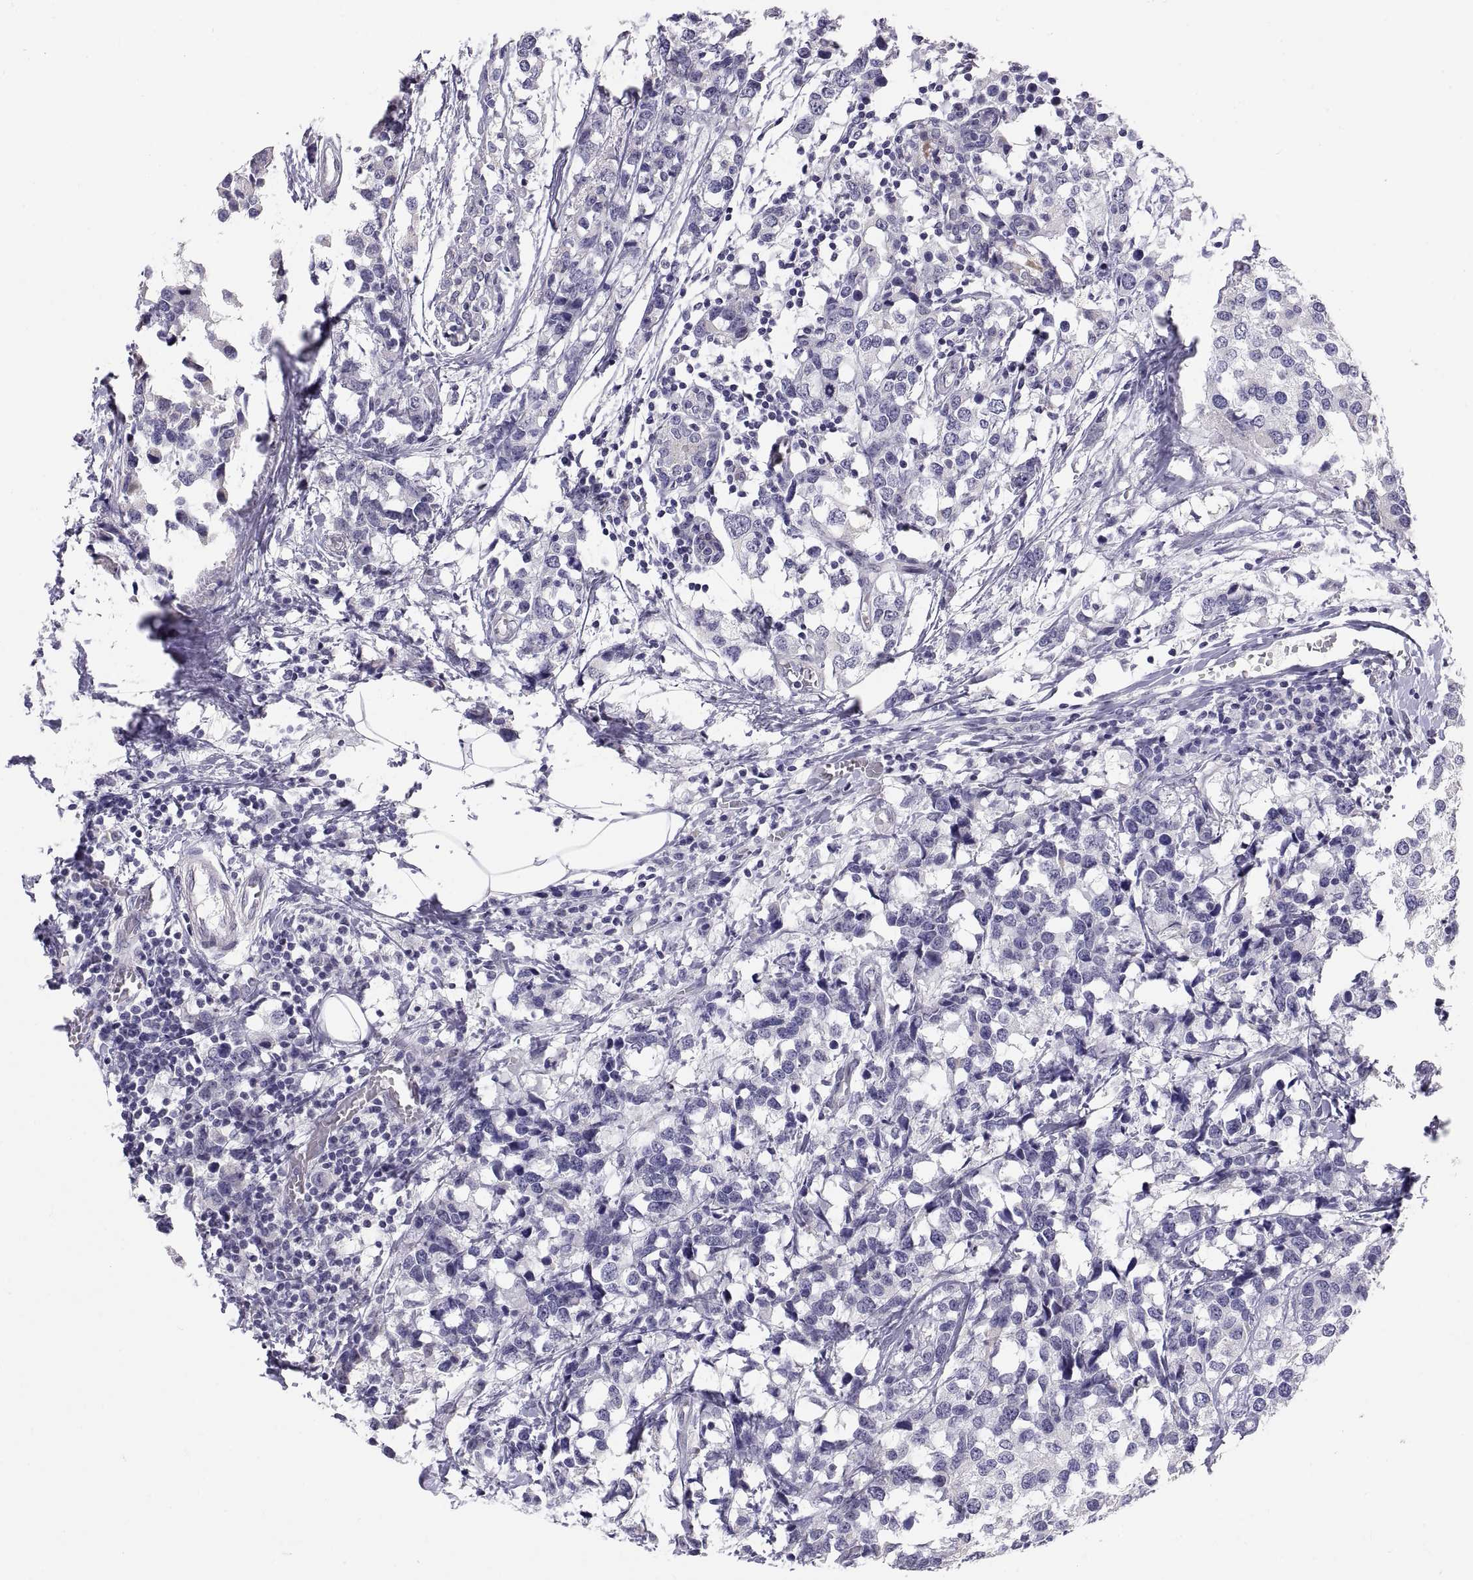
{"staining": {"intensity": "negative", "quantity": "none", "location": "none"}, "tissue": "breast cancer", "cell_type": "Tumor cells", "image_type": "cancer", "snomed": [{"axis": "morphology", "description": "Lobular carcinoma"}, {"axis": "topography", "description": "Breast"}], "caption": "Breast cancer (lobular carcinoma) was stained to show a protein in brown. There is no significant positivity in tumor cells.", "gene": "FAM170A", "patient": {"sex": "female", "age": 59}}